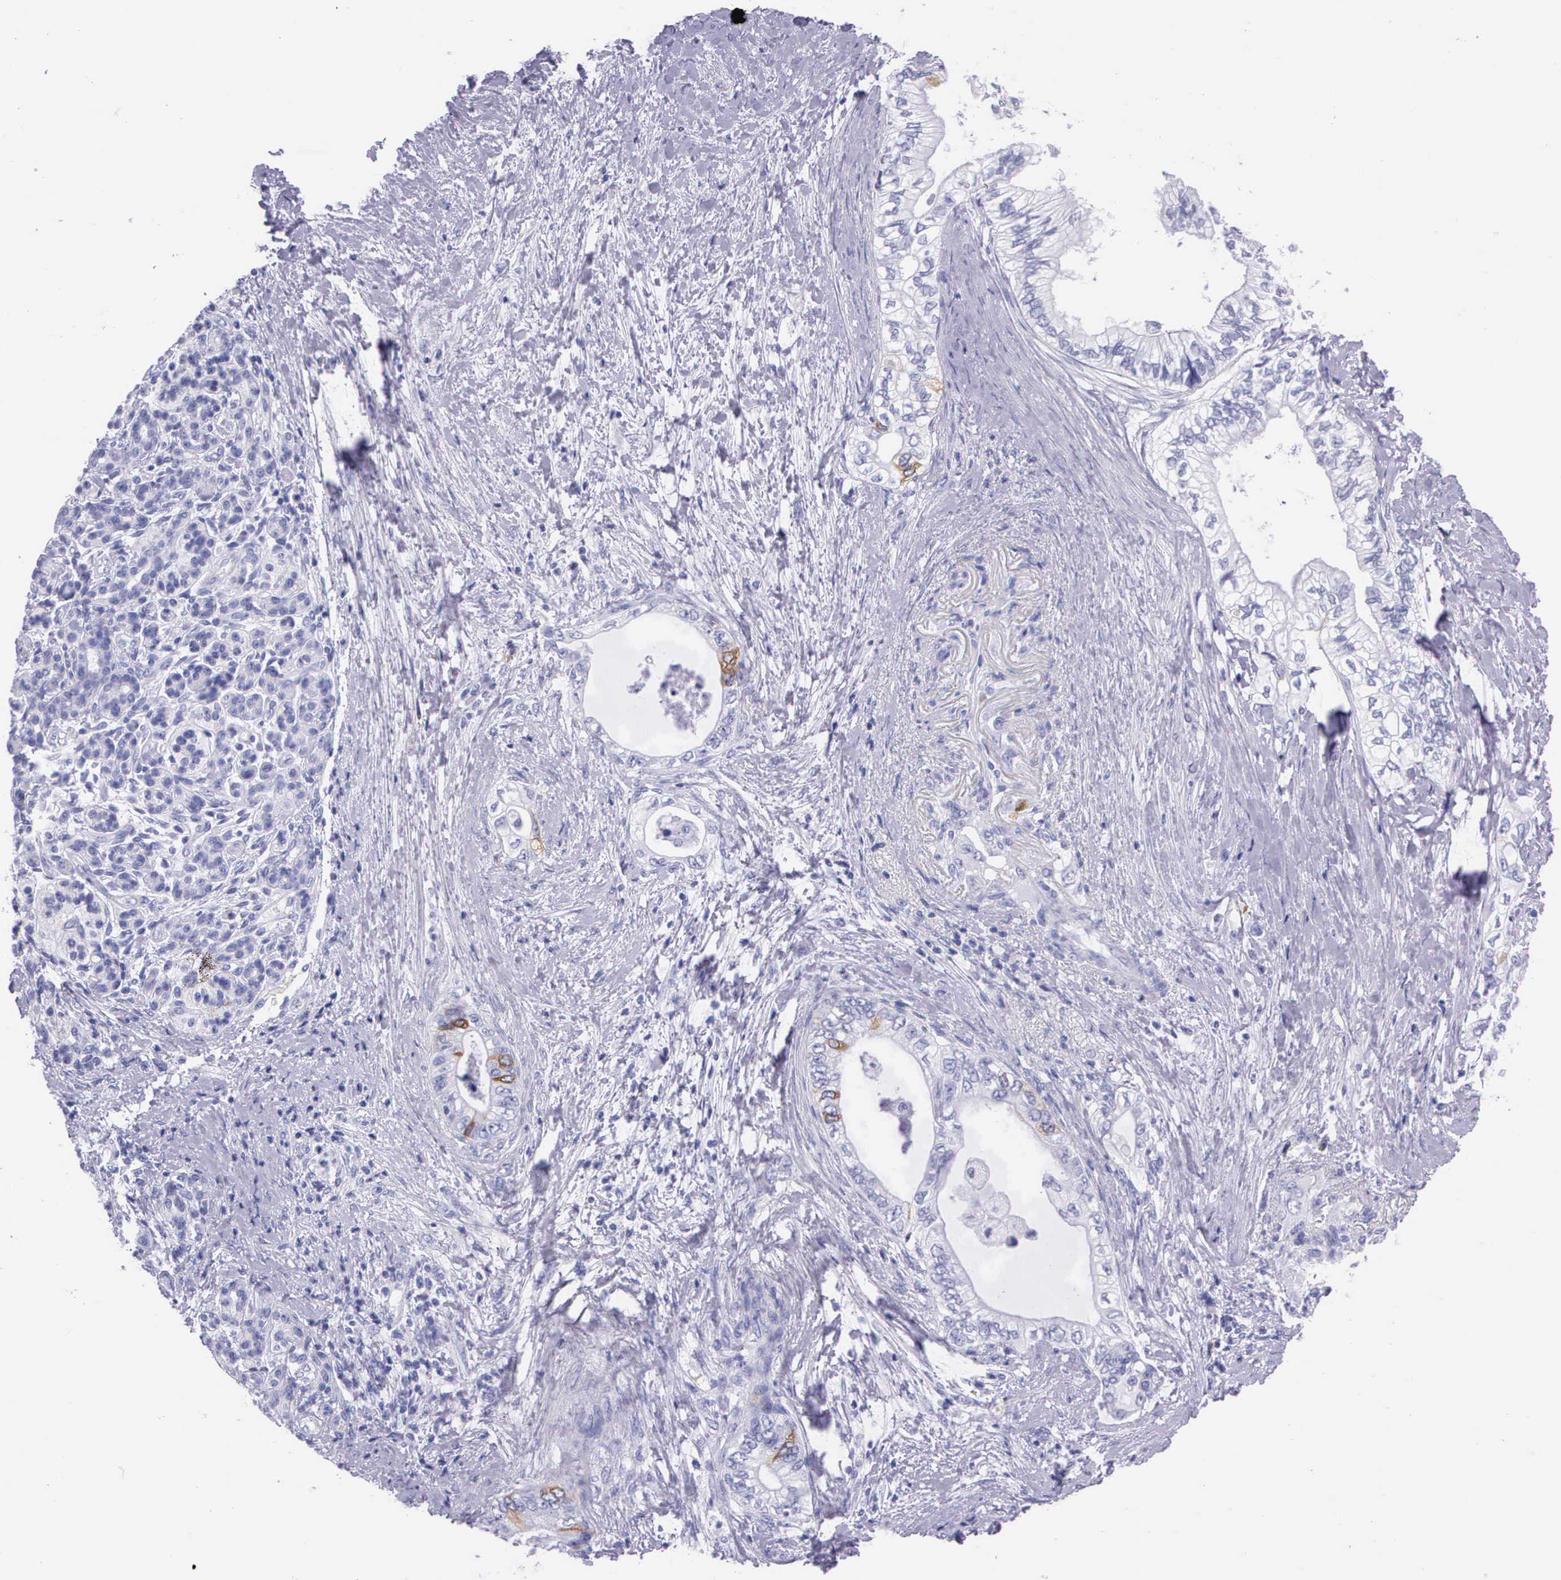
{"staining": {"intensity": "weak", "quantity": "<25%", "location": "cytoplasmic/membranous"}, "tissue": "pancreatic cancer", "cell_type": "Tumor cells", "image_type": "cancer", "snomed": [{"axis": "morphology", "description": "Adenocarcinoma, NOS"}, {"axis": "topography", "description": "Pancreas"}], "caption": "Micrograph shows no significant protein staining in tumor cells of adenocarcinoma (pancreatic).", "gene": "CCNB1", "patient": {"sex": "female", "age": 66}}